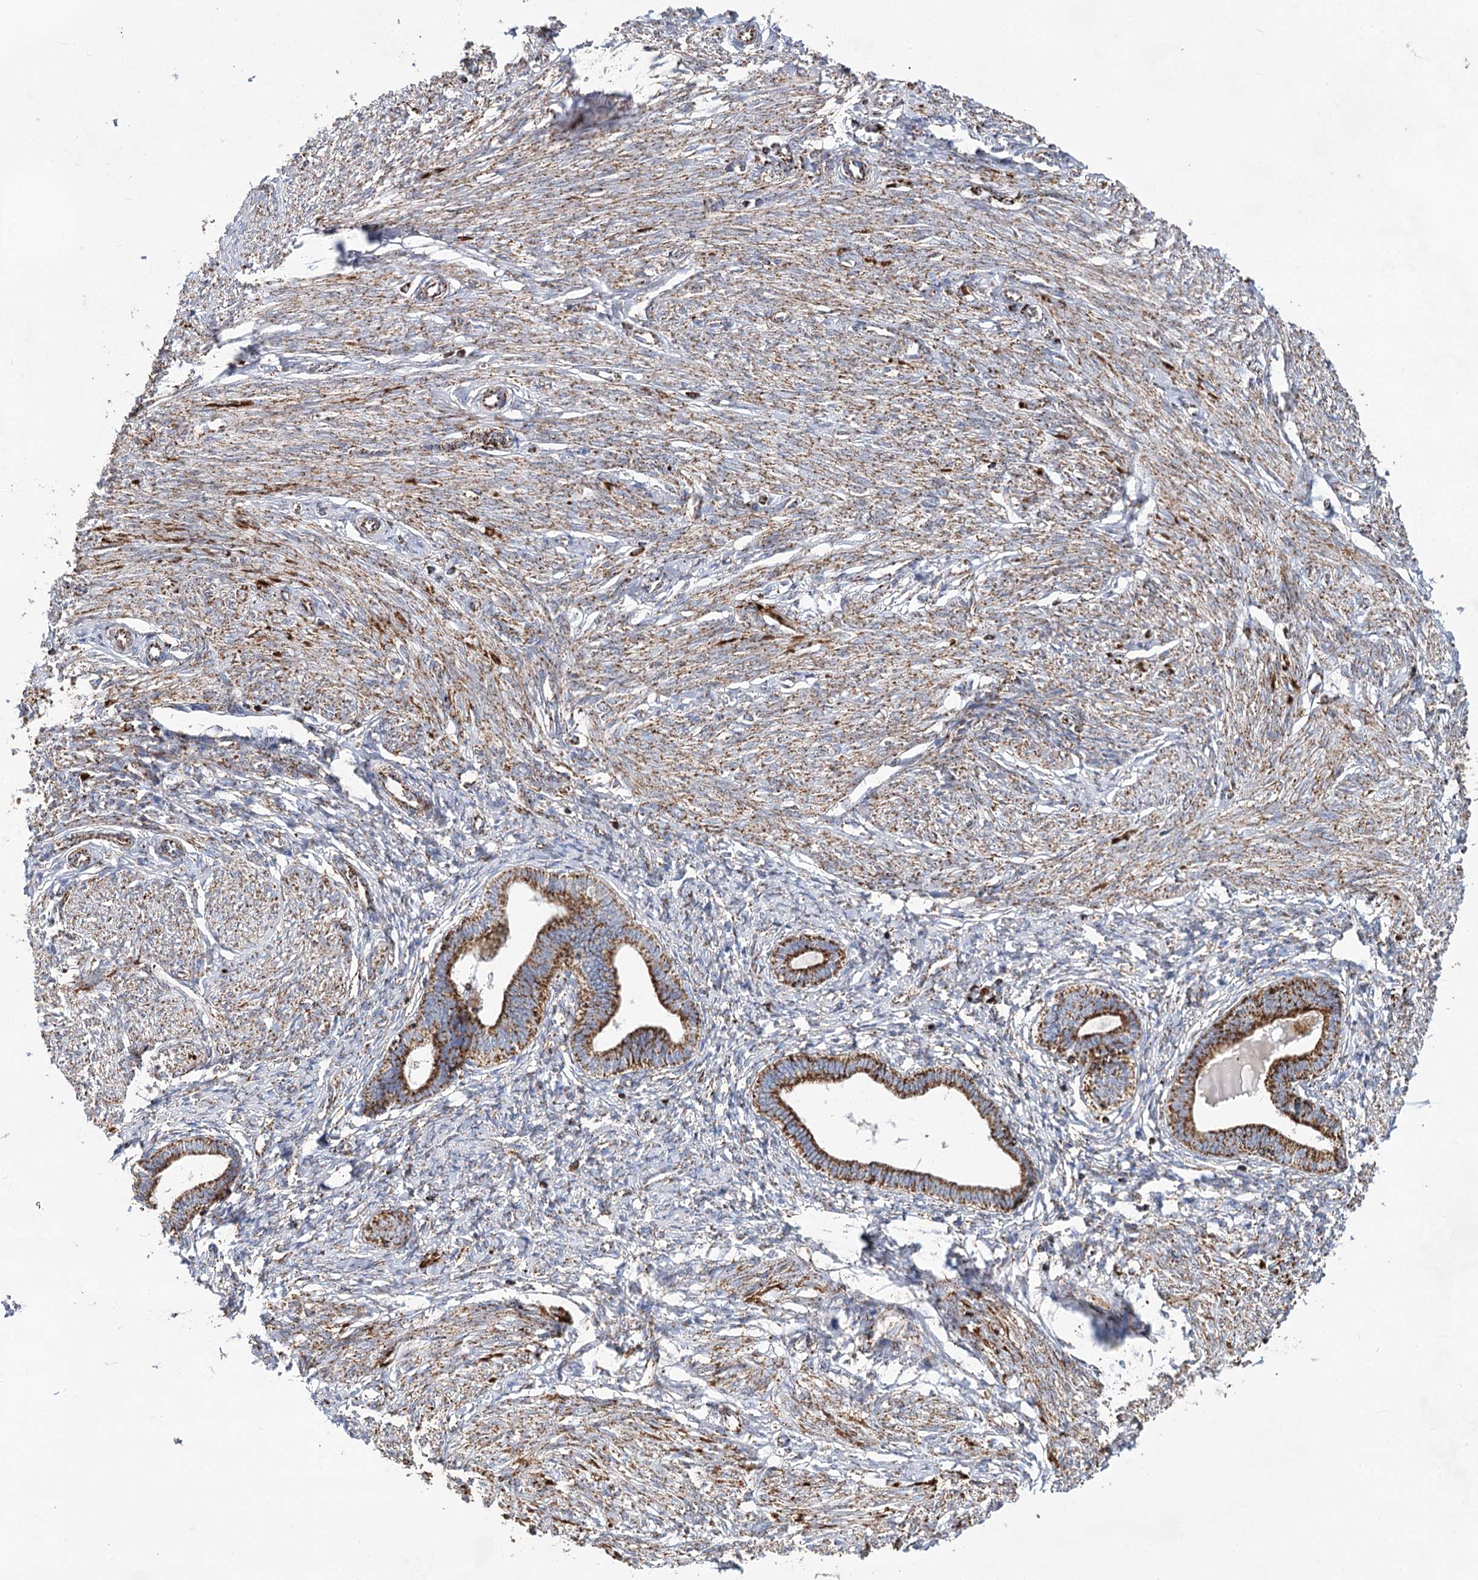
{"staining": {"intensity": "moderate", "quantity": "25%-75%", "location": "cytoplasmic/membranous"}, "tissue": "endometrium", "cell_type": "Cells in endometrial stroma", "image_type": "normal", "snomed": [{"axis": "morphology", "description": "Normal tissue, NOS"}, {"axis": "topography", "description": "Endometrium"}], "caption": "A histopathology image of human endometrium stained for a protein reveals moderate cytoplasmic/membranous brown staining in cells in endometrial stroma.", "gene": "NADK2", "patient": {"sex": "female", "age": 72}}